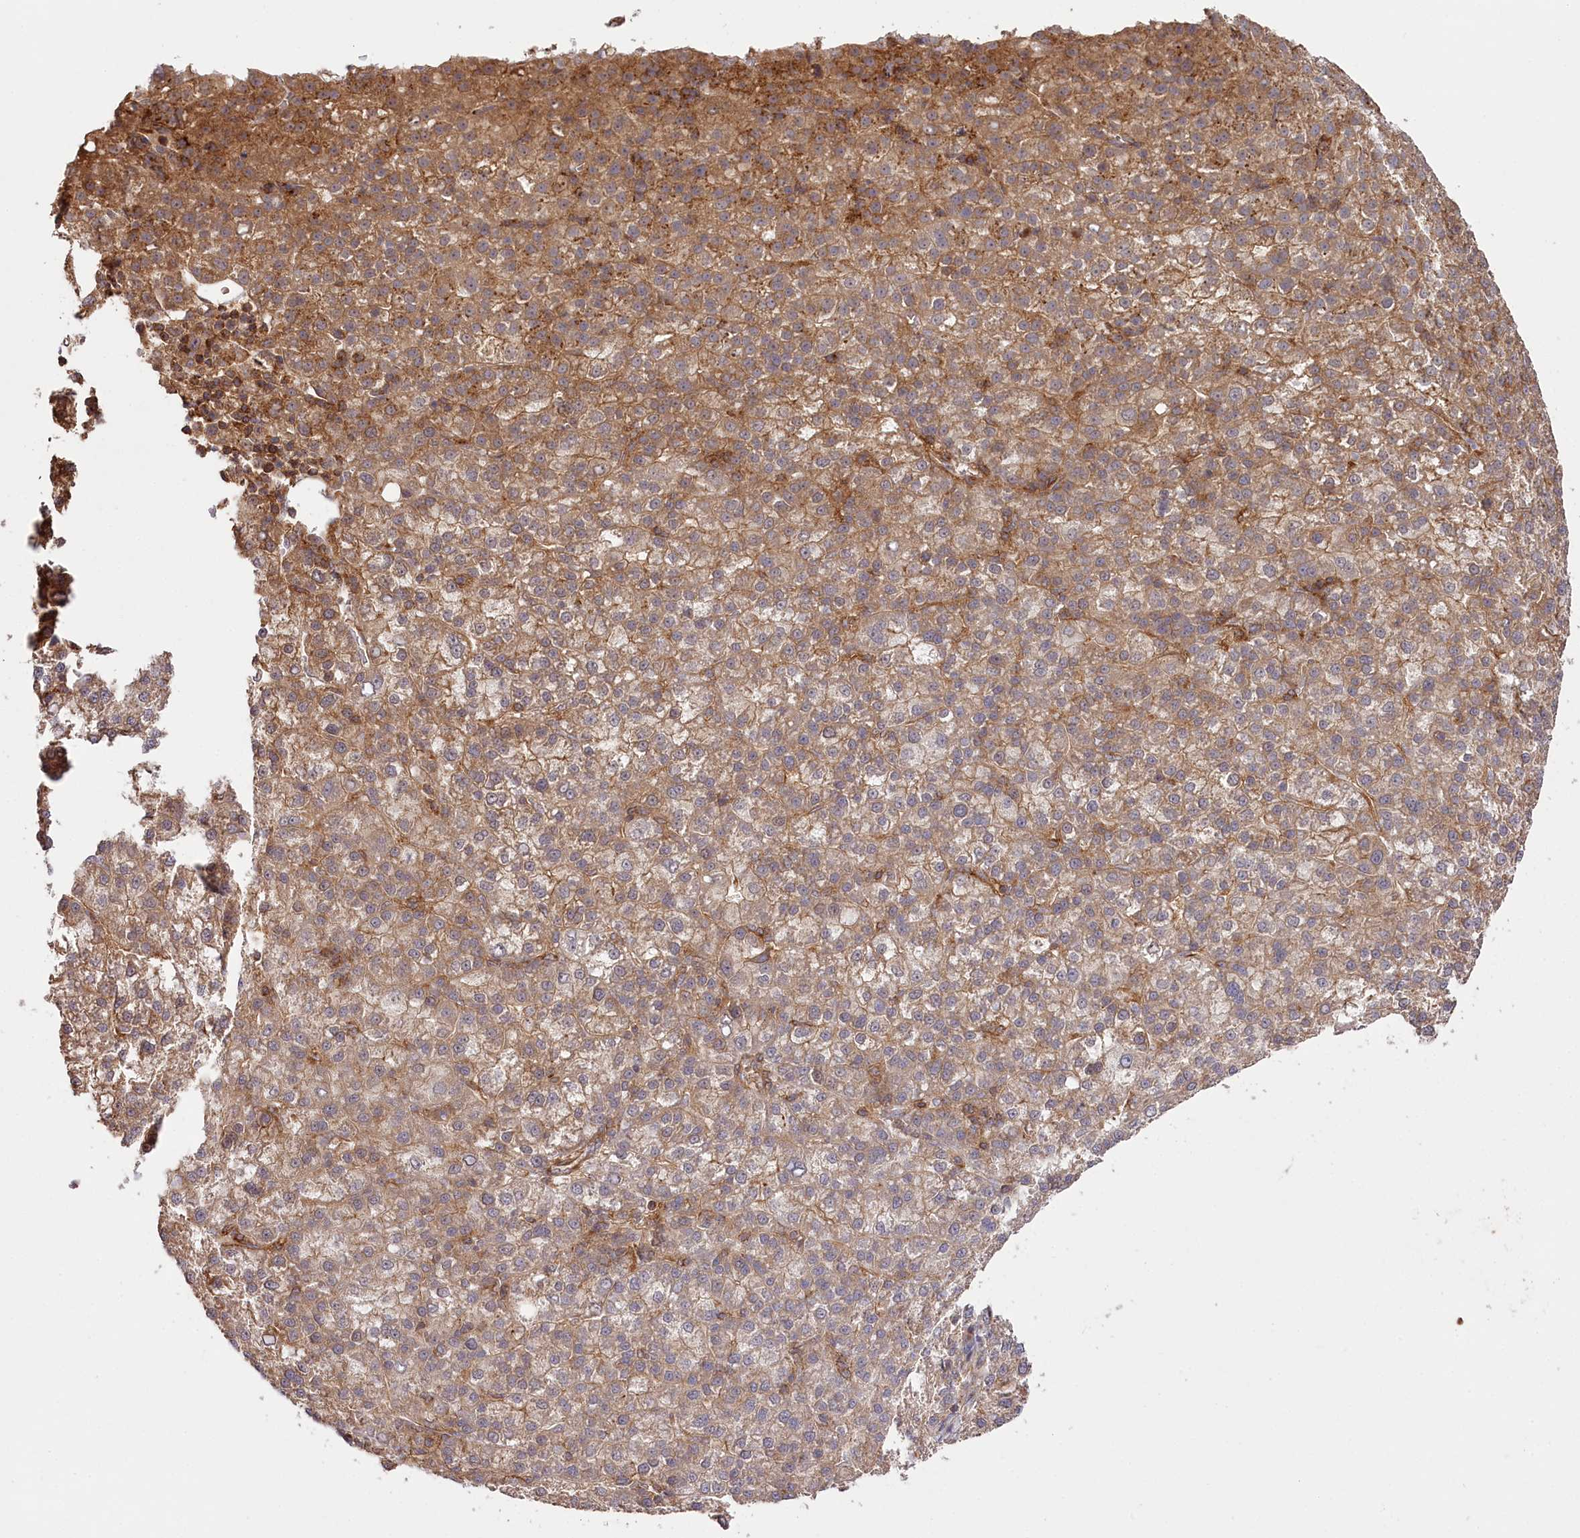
{"staining": {"intensity": "moderate", "quantity": ">75%", "location": "cytoplasmic/membranous"}, "tissue": "liver cancer", "cell_type": "Tumor cells", "image_type": "cancer", "snomed": [{"axis": "morphology", "description": "Carcinoma, Hepatocellular, NOS"}, {"axis": "topography", "description": "Liver"}], "caption": "IHC (DAB (3,3'-diaminobenzidine)) staining of liver cancer displays moderate cytoplasmic/membranous protein staining in approximately >75% of tumor cells. (DAB (3,3'-diaminobenzidine) = brown stain, brightfield microscopy at high magnification).", "gene": "CCDC91", "patient": {"sex": "female", "age": 58}}